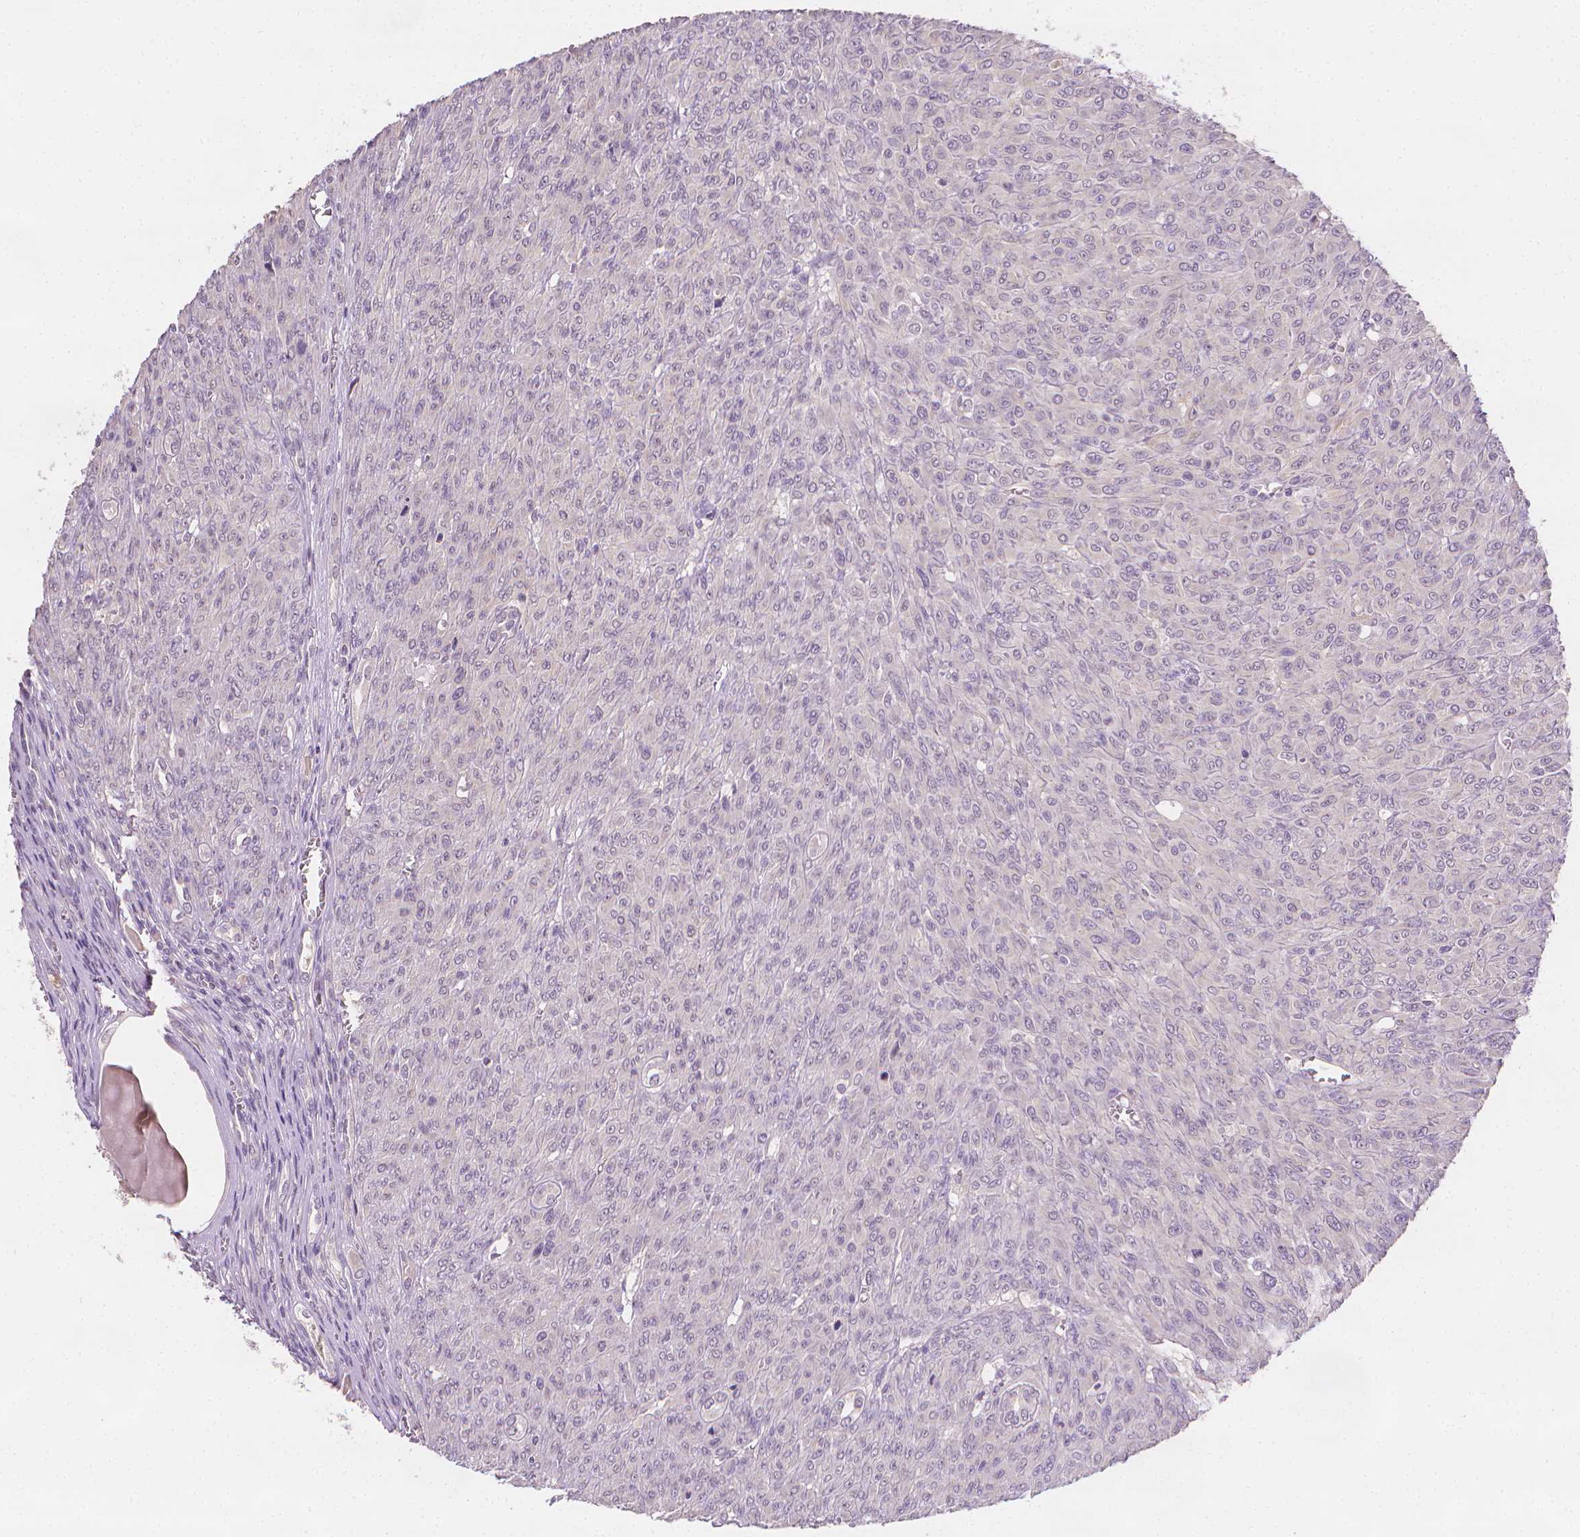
{"staining": {"intensity": "negative", "quantity": "none", "location": "none"}, "tissue": "renal cancer", "cell_type": "Tumor cells", "image_type": "cancer", "snomed": [{"axis": "morphology", "description": "Adenocarcinoma, NOS"}, {"axis": "topography", "description": "Kidney"}], "caption": "Immunohistochemistry (IHC) of renal cancer exhibits no positivity in tumor cells.", "gene": "FASN", "patient": {"sex": "male", "age": 58}}